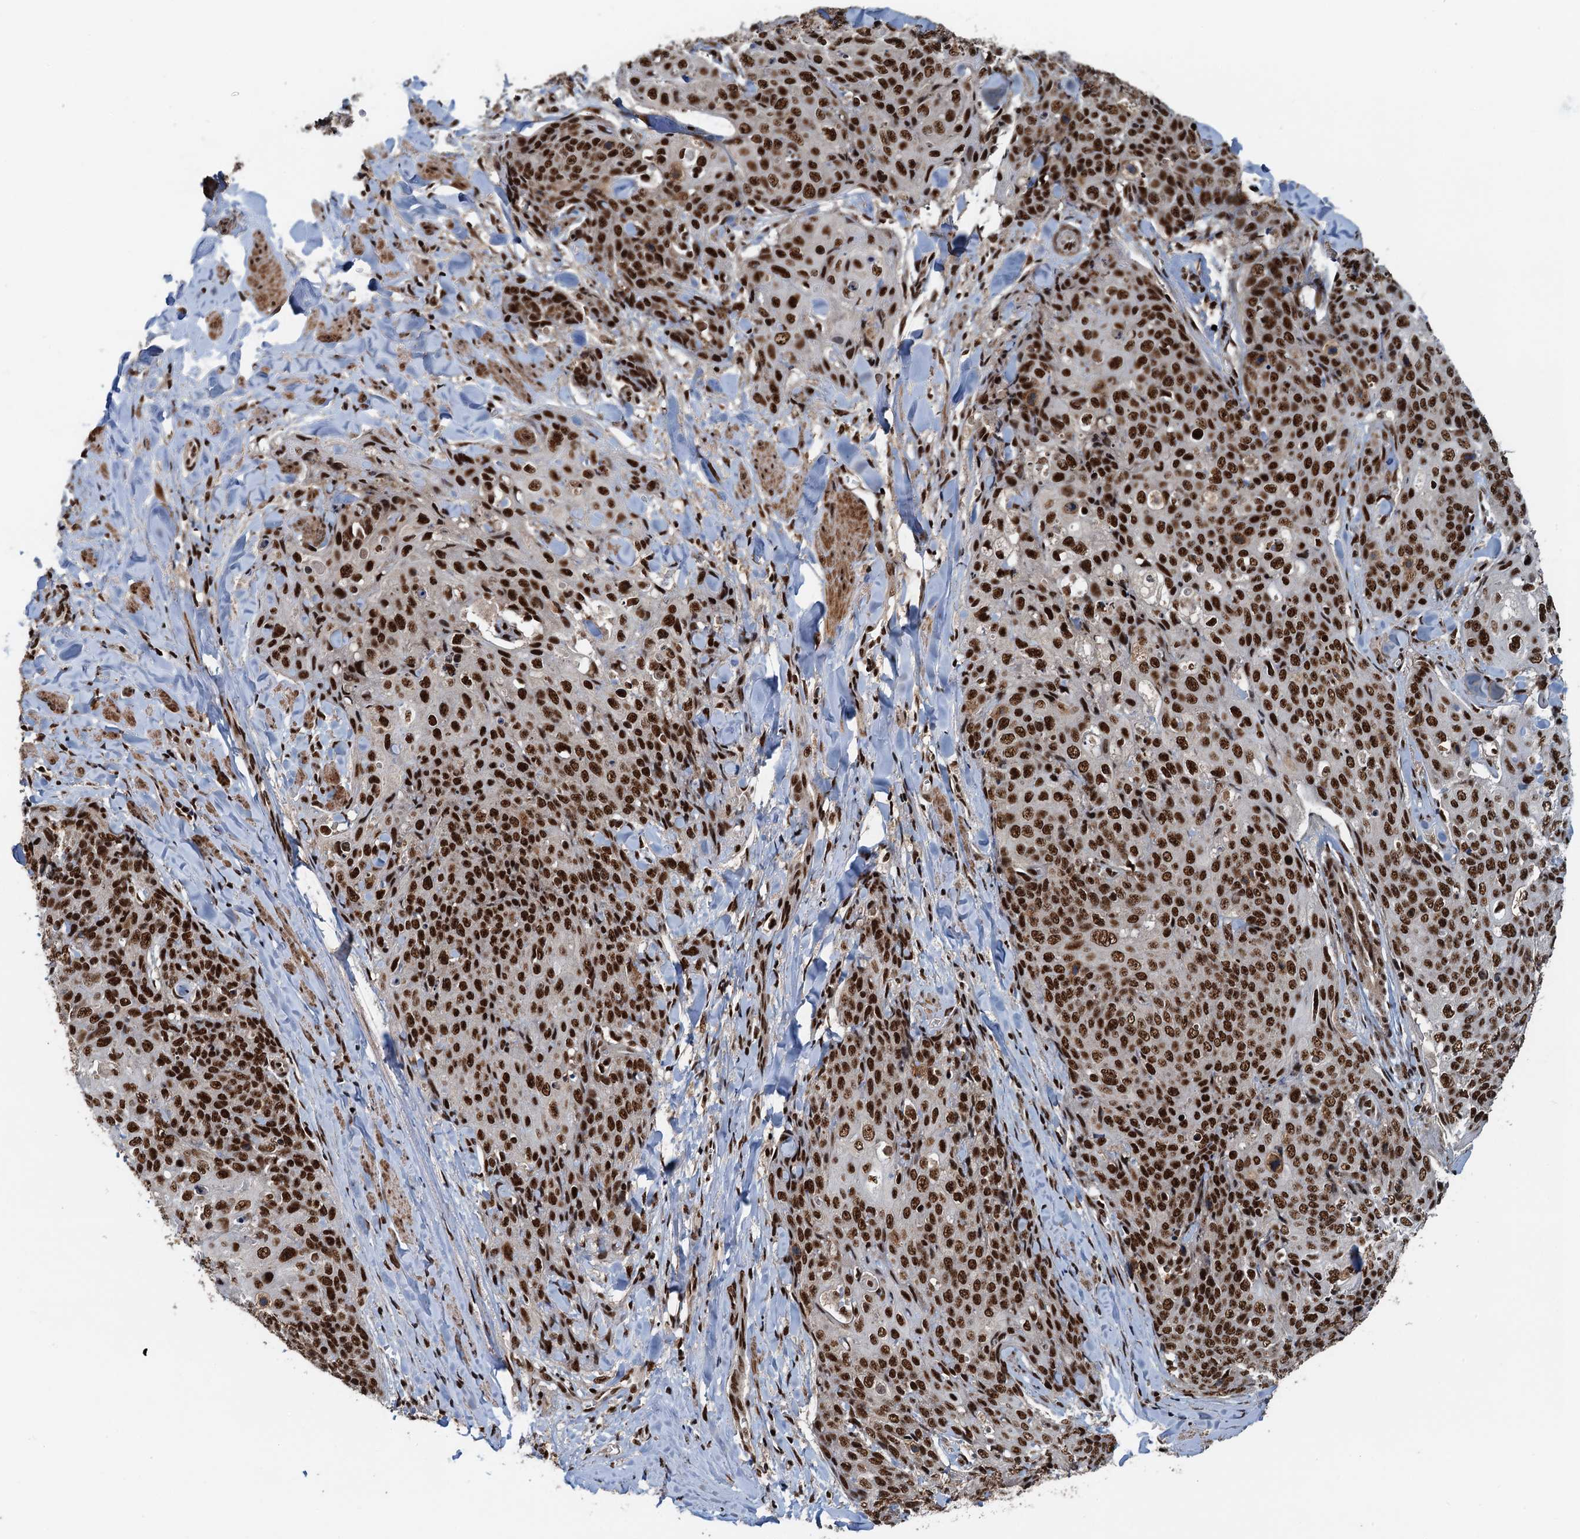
{"staining": {"intensity": "strong", "quantity": ">75%", "location": "nuclear"}, "tissue": "skin cancer", "cell_type": "Tumor cells", "image_type": "cancer", "snomed": [{"axis": "morphology", "description": "Squamous cell carcinoma, NOS"}, {"axis": "topography", "description": "Skin"}, {"axis": "topography", "description": "Vulva"}], "caption": "Squamous cell carcinoma (skin) stained with a protein marker reveals strong staining in tumor cells.", "gene": "ZC3H18", "patient": {"sex": "female", "age": 85}}